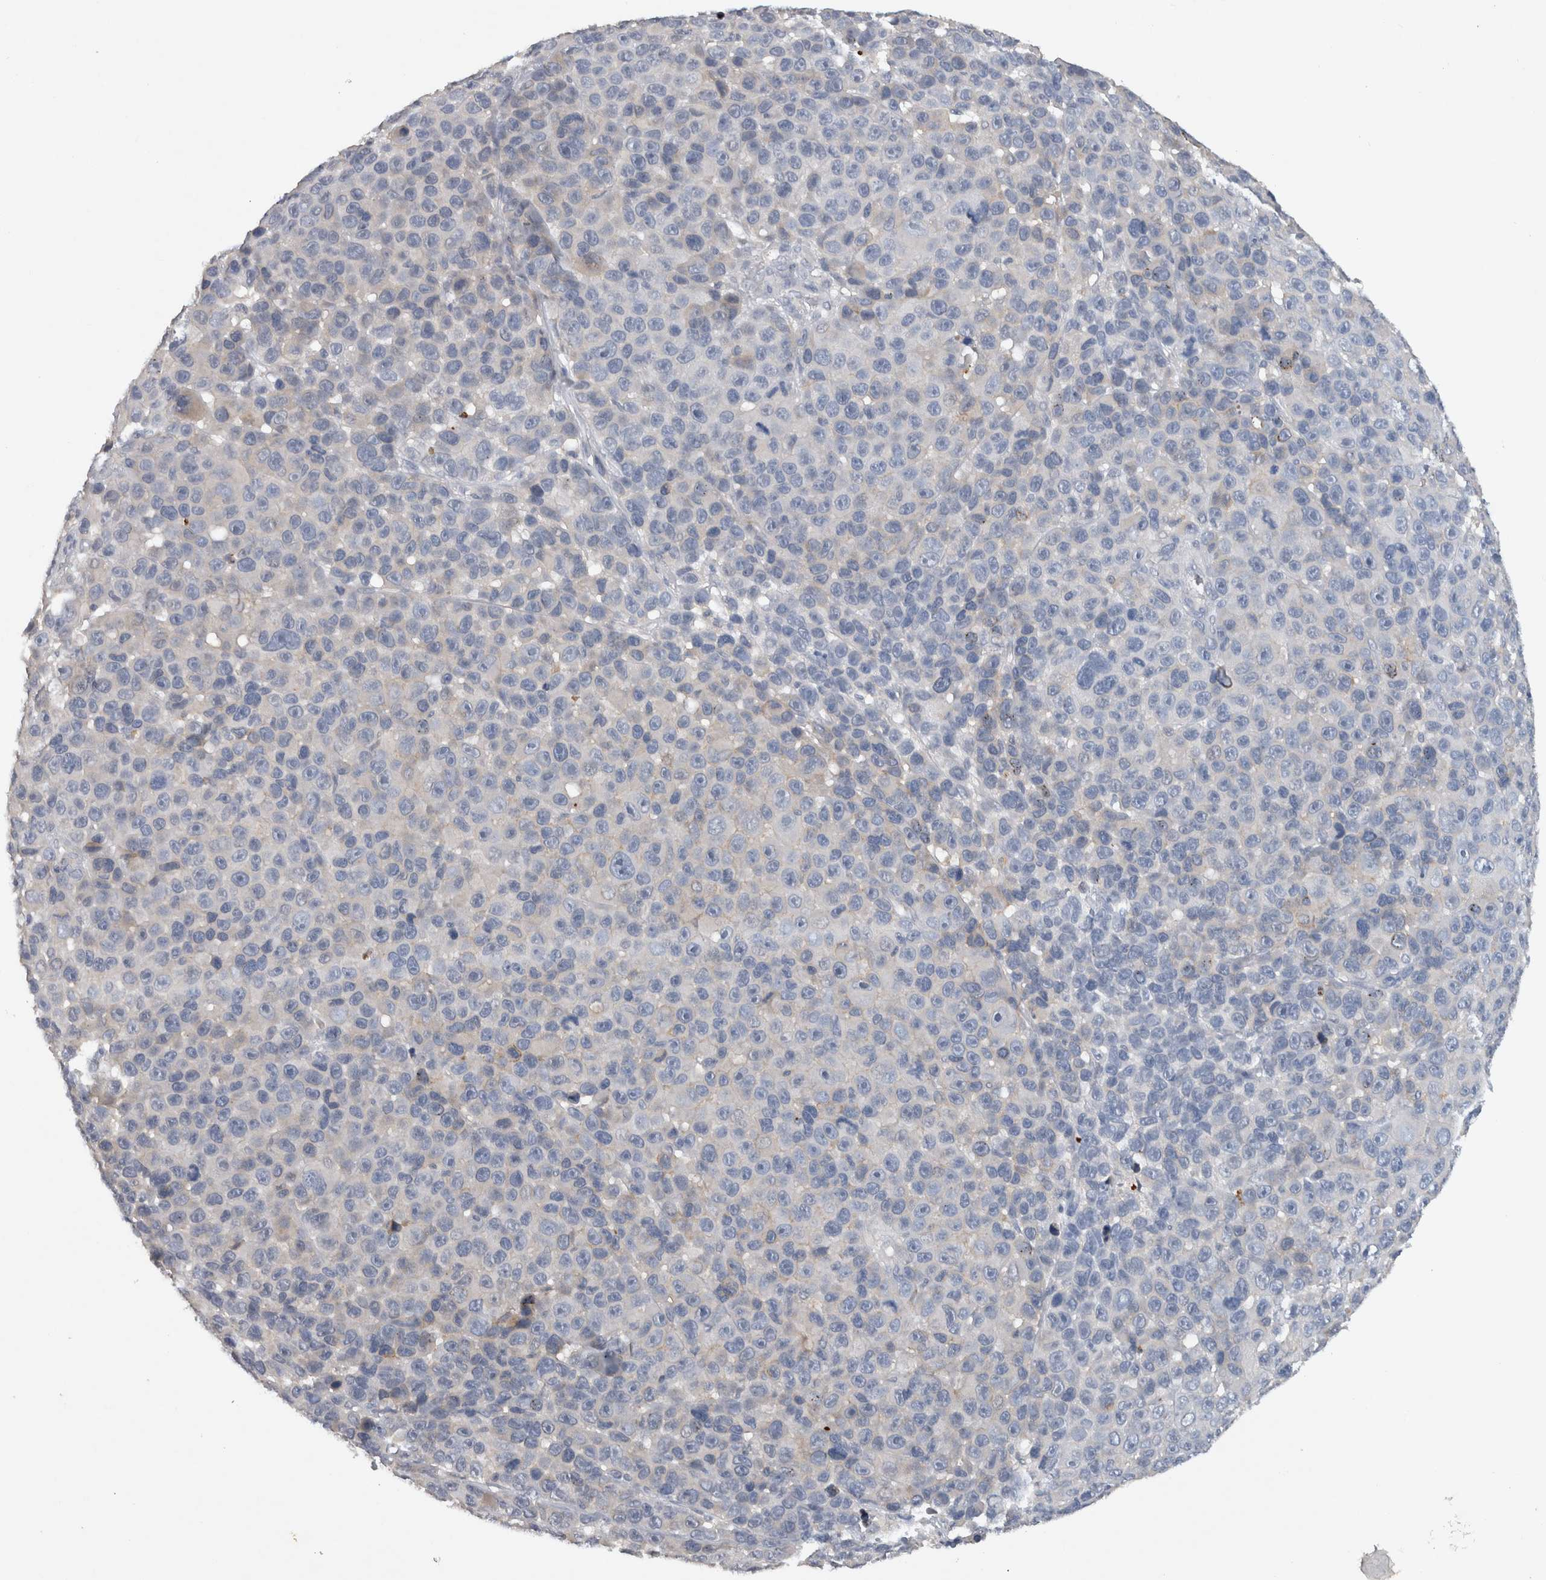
{"staining": {"intensity": "negative", "quantity": "none", "location": "none"}, "tissue": "melanoma", "cell_type": "Tumor cells", "image_type": "cancer", "snomed": [{"axis": "morphology", "description": "Malignant melanoma, NOS"}, {"axis": "topography", "description": "Skin"}], "caption": "Immunohistochemistry photomicrograph of malignant melanoma stained for a protein (brown), which demonstrates no staining in tumor cells.", "gene": "HEXD", "patient": {"sex": "male", "age": 53}}